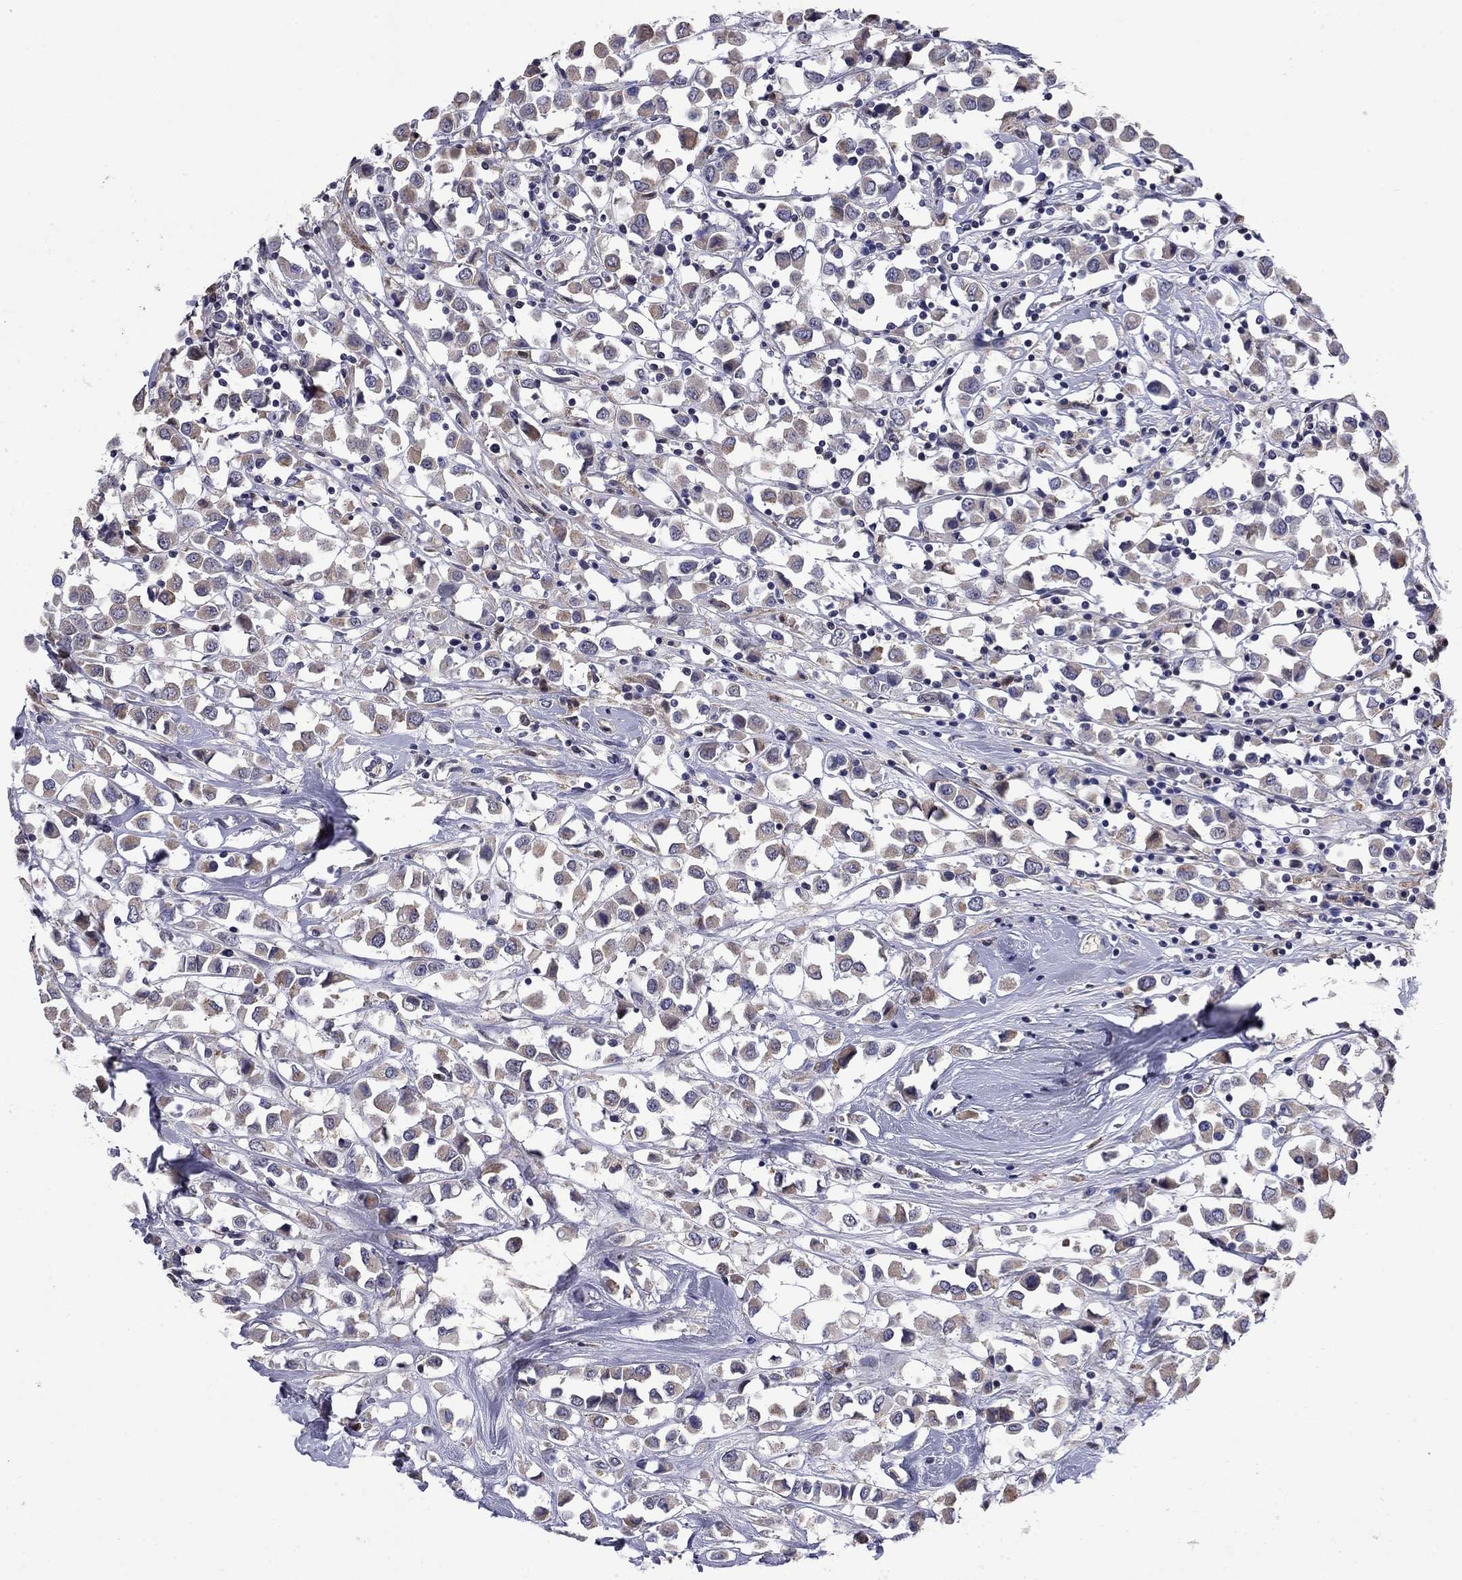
{"staining": {"intensity": "weak", "quantity": "25%-75%", "location": "cytoplasmic/membranous"}, "tissue": "breast cancer", "cell_type": "Tumor cells", "image_type": "cancer", "snomed": [{"axis": "morphology", "description": "Duct carcinoma"}, {"axis": "topography", "description": "Breast"}], "caption": "Human breast infiltrating ductal carcinoma stained with a protein marker shows weak staining in tumor cells.", "gene": "HTR4", "patient": {"sex": "female", "age": 61}}